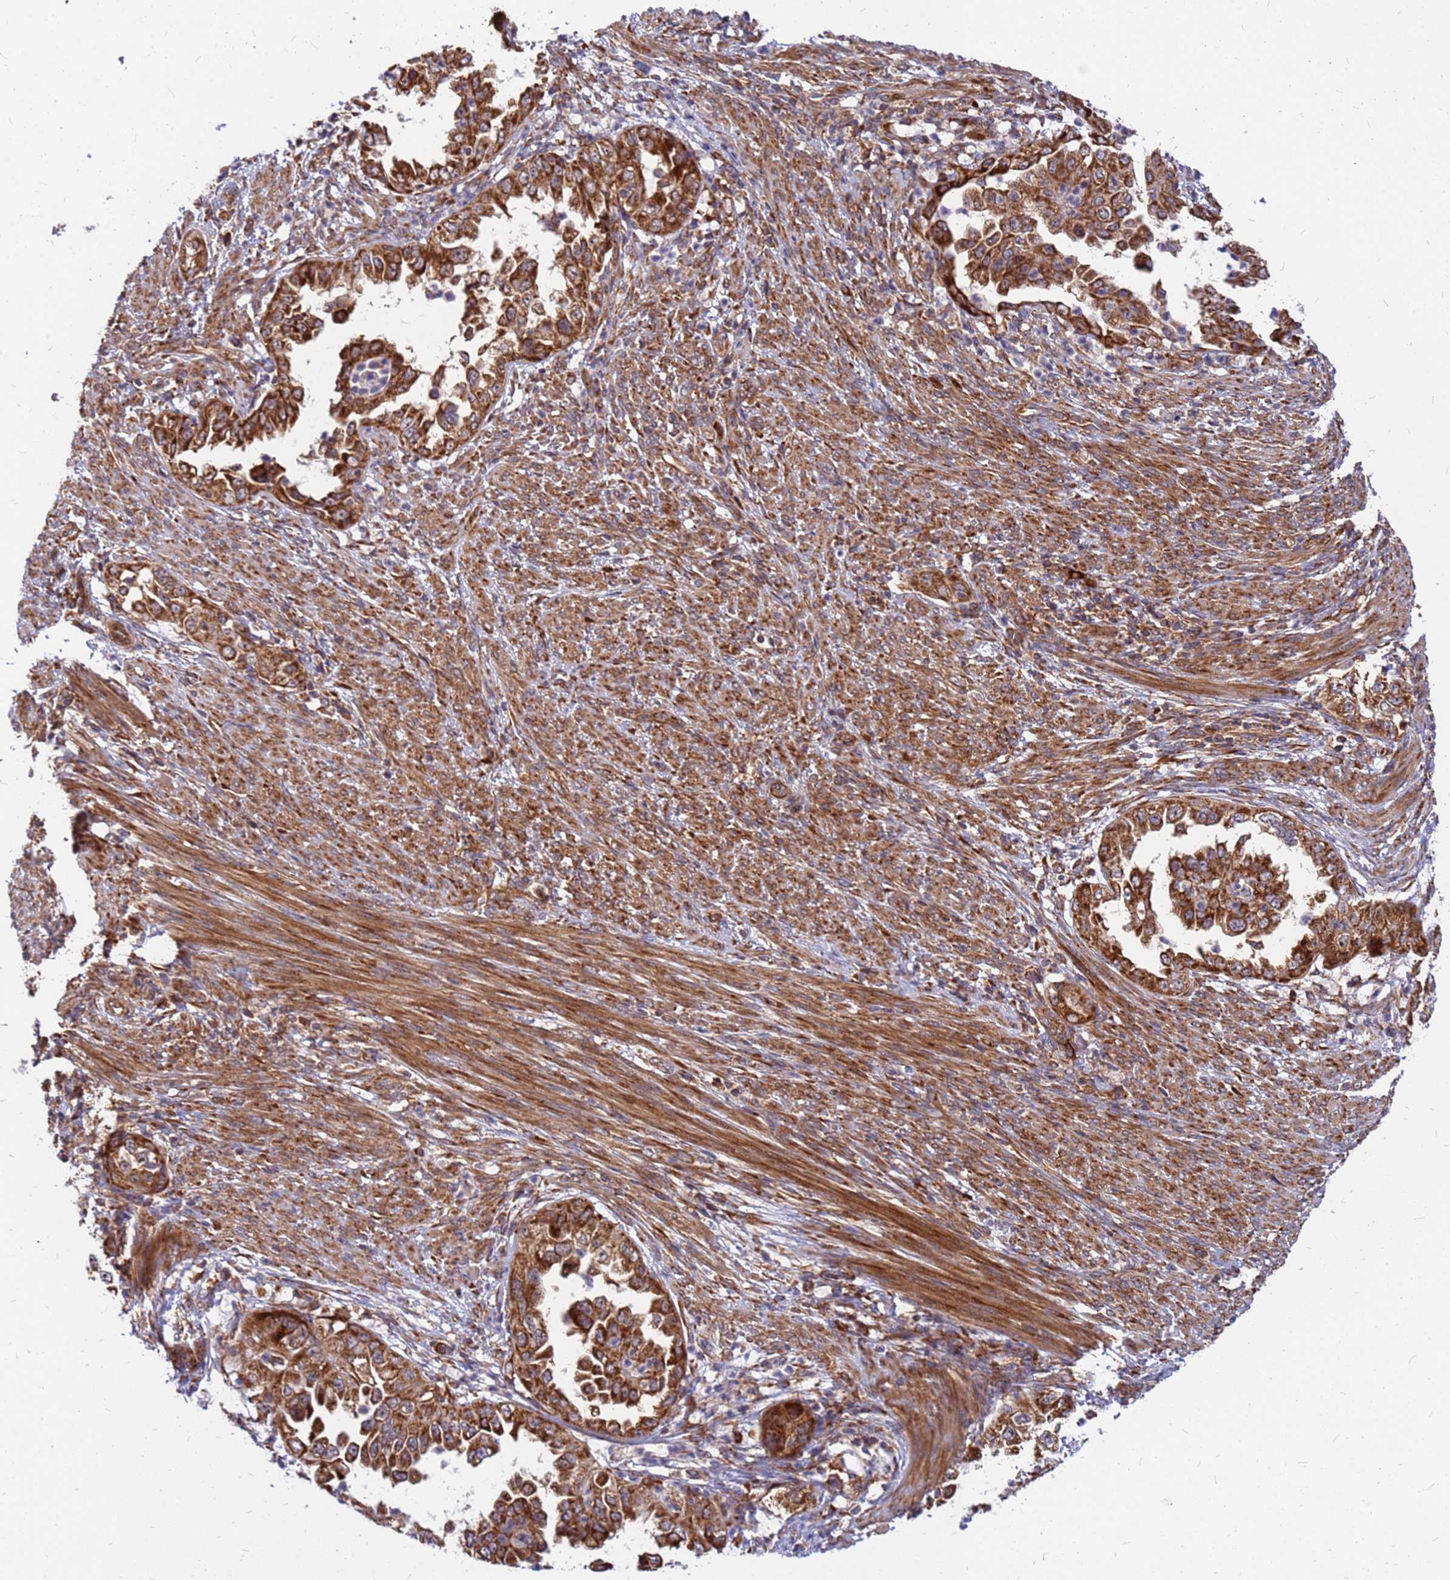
{"staining": {"intensity": "strong", "quantity": ">75%", "location": "cytoplasmic/membranous"}, "tissue": "endometrial cancer", "cell_type": "Tumor cells", "image_type": "cancer", "snomed": [{"axis": "morphology", "description": "Adenocarcinoma, NOS"}, {"axis": "topography", "description": "Endometrium"}], "caption": "Endometrial cancer tissue demonstrates strong cytoplasmic/membranous expression in approximately >75% of tumor cells", "gene": "RPL8", "patient": {"sex": "female", "age": 85}}